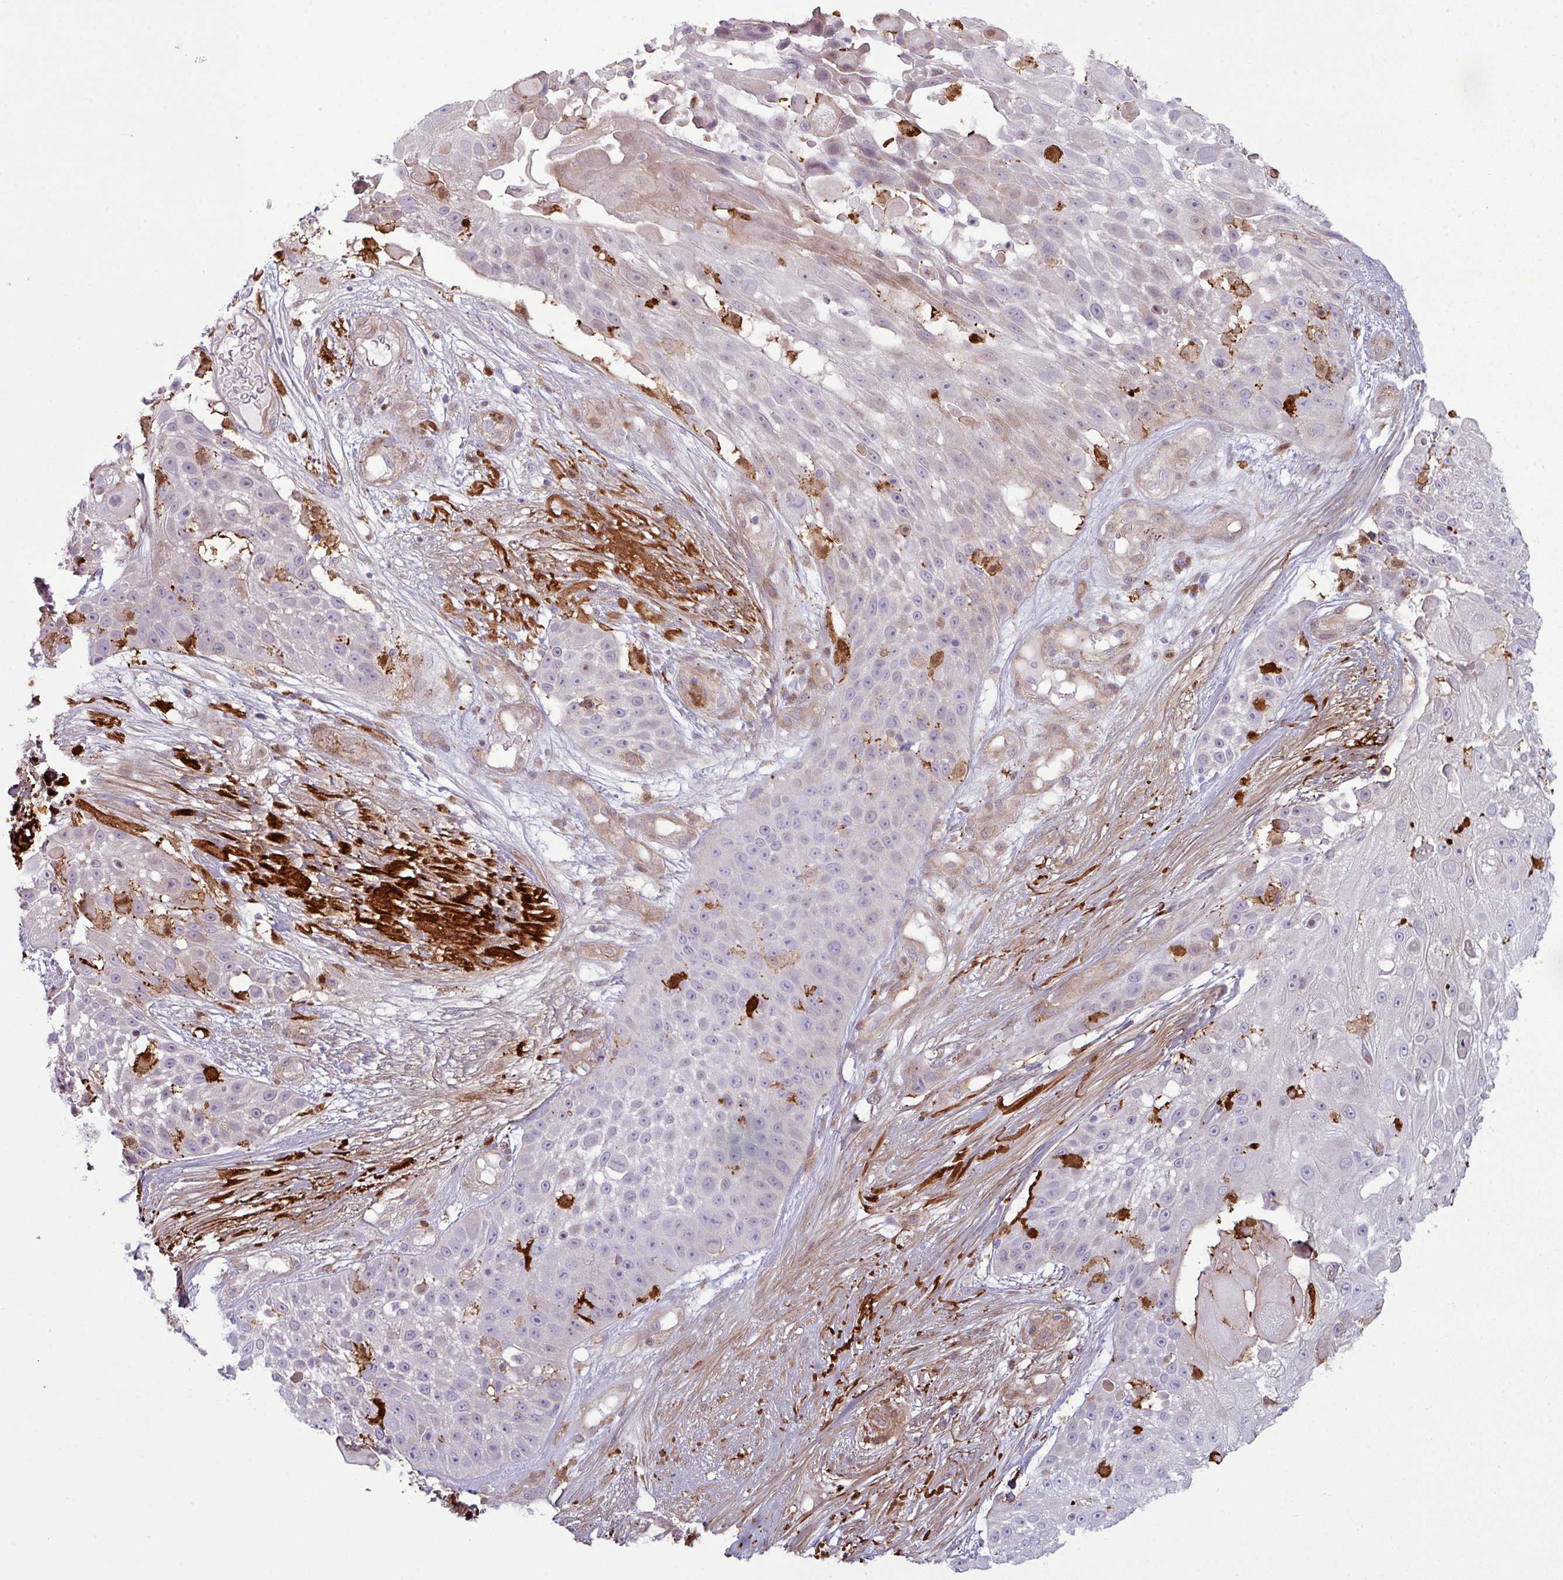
{"staining": {"intensity": "negative", "quantity": "none", "location": "none"}, "tissue": "skin cancer", "cell_type": "Tumor cells", "image_type": "cancer", "snomed": [{"axis": "morphology", "description": "Squamous cell carcinoma, NOS"}, {"axis": "topography", "description": "Skin"}], "caption": "This is an immunohistochemistry micrograph of skin cancer. There is no positivity in tumor cells.", "gene": "COL8A1", "patient": {"sex": "female", "age": 86}}